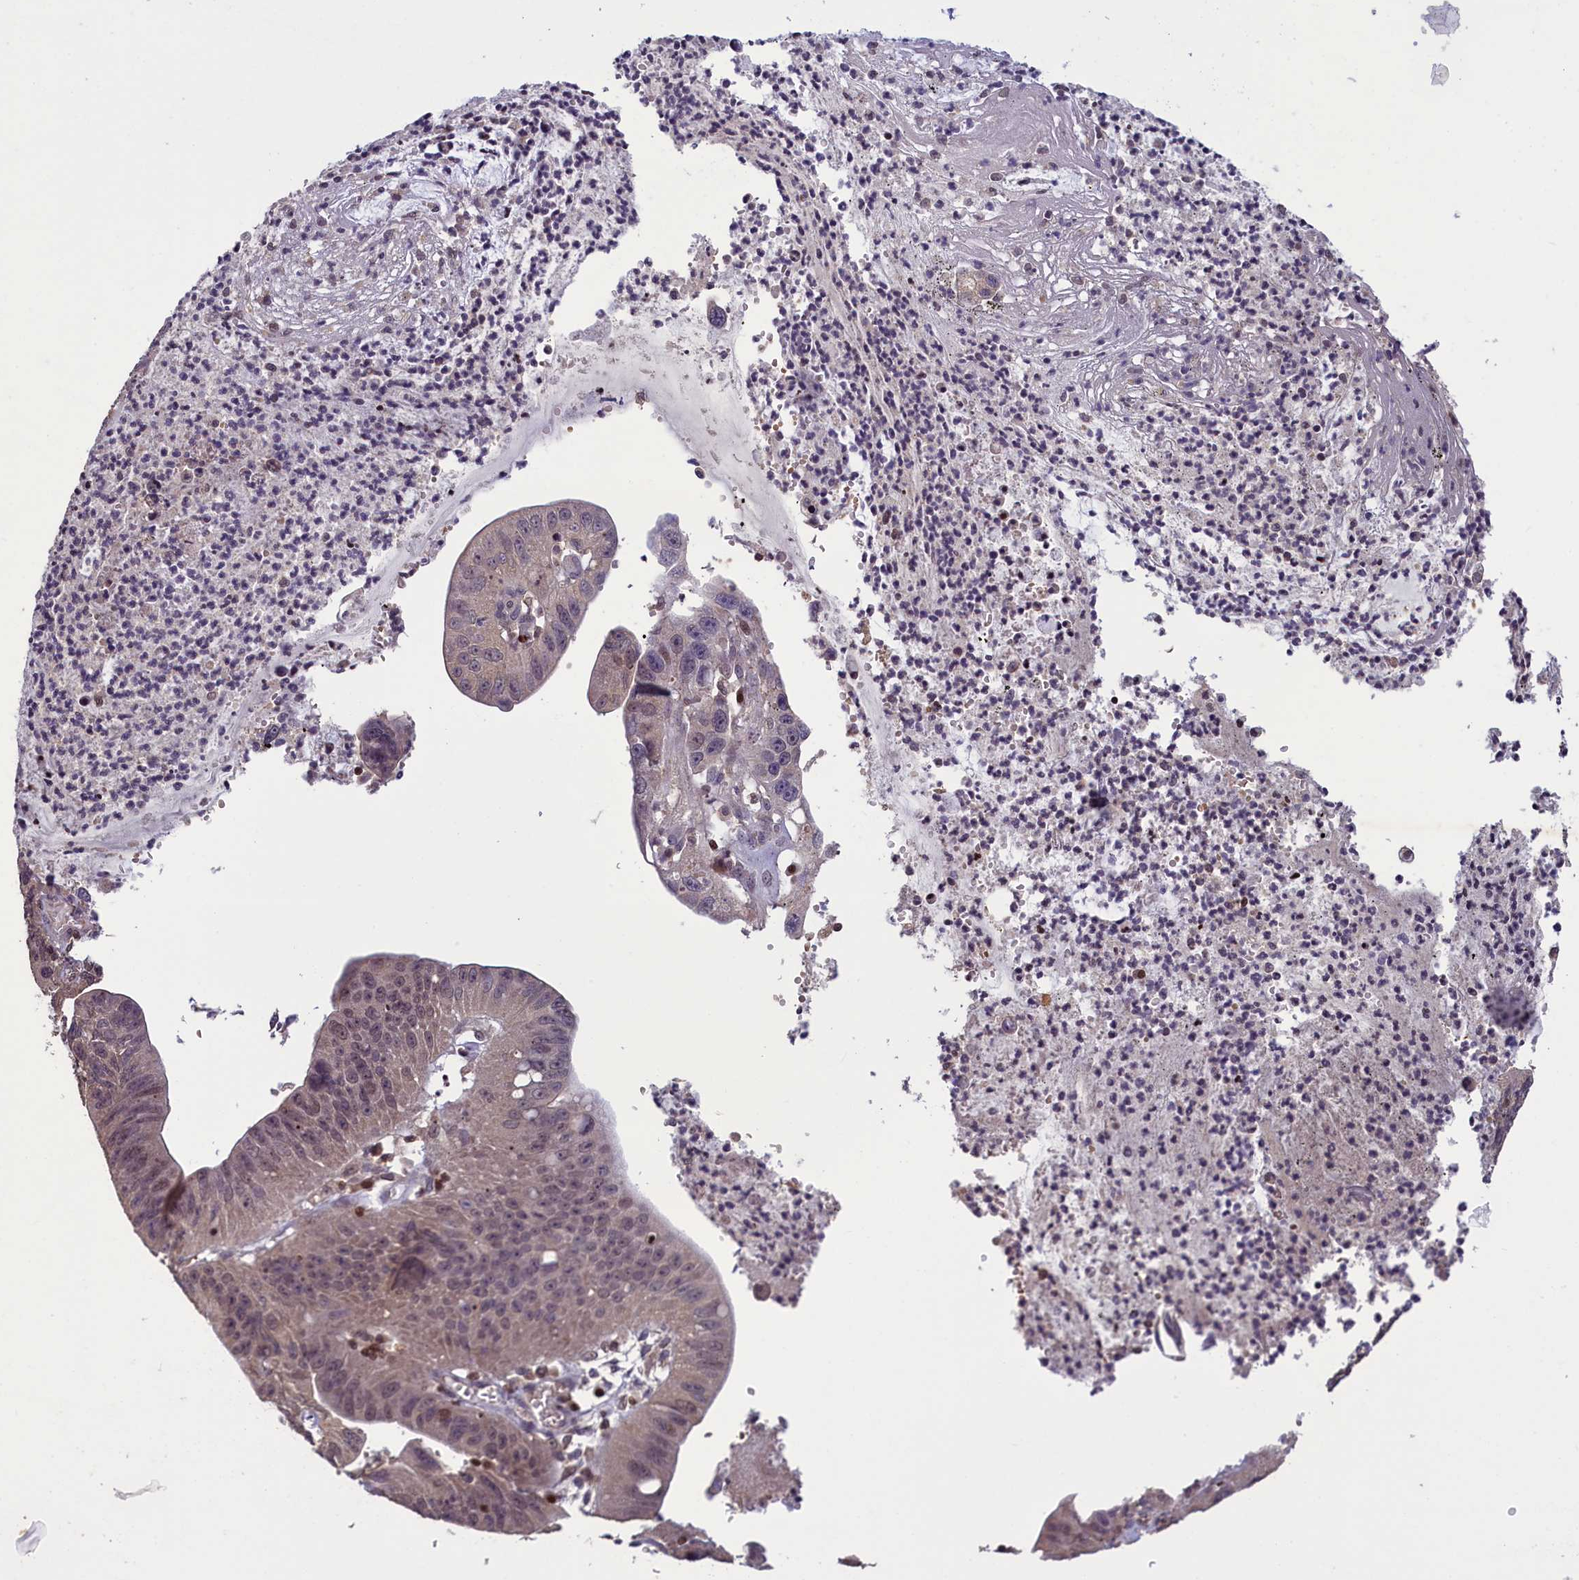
{"staining": {"intensity": "weak", "quantity": "<25%", "location": "nuclear"}, "tissue": "stomach cancer", "cell_type": "Tumor cells", "image_type": "cancer", "snomed": [{"axis": "morphology", "description": "Adenocarcinoma, NOS"}, {"axis": "topography", "description": "Stomach"}], "caption": "Immunohistochemical staining of adenocarcinoma (stomach) displays no significant staining in tumor cells. The staining was performed using DAB (3,3'-diaminobenzidine) to visualize the protein expression in brown, while the nuclei were stained in blue with hematoxylin (Magnification: 20x).", "gene": "NUBP1", "patient": {"sex": "male", "age": 59}}